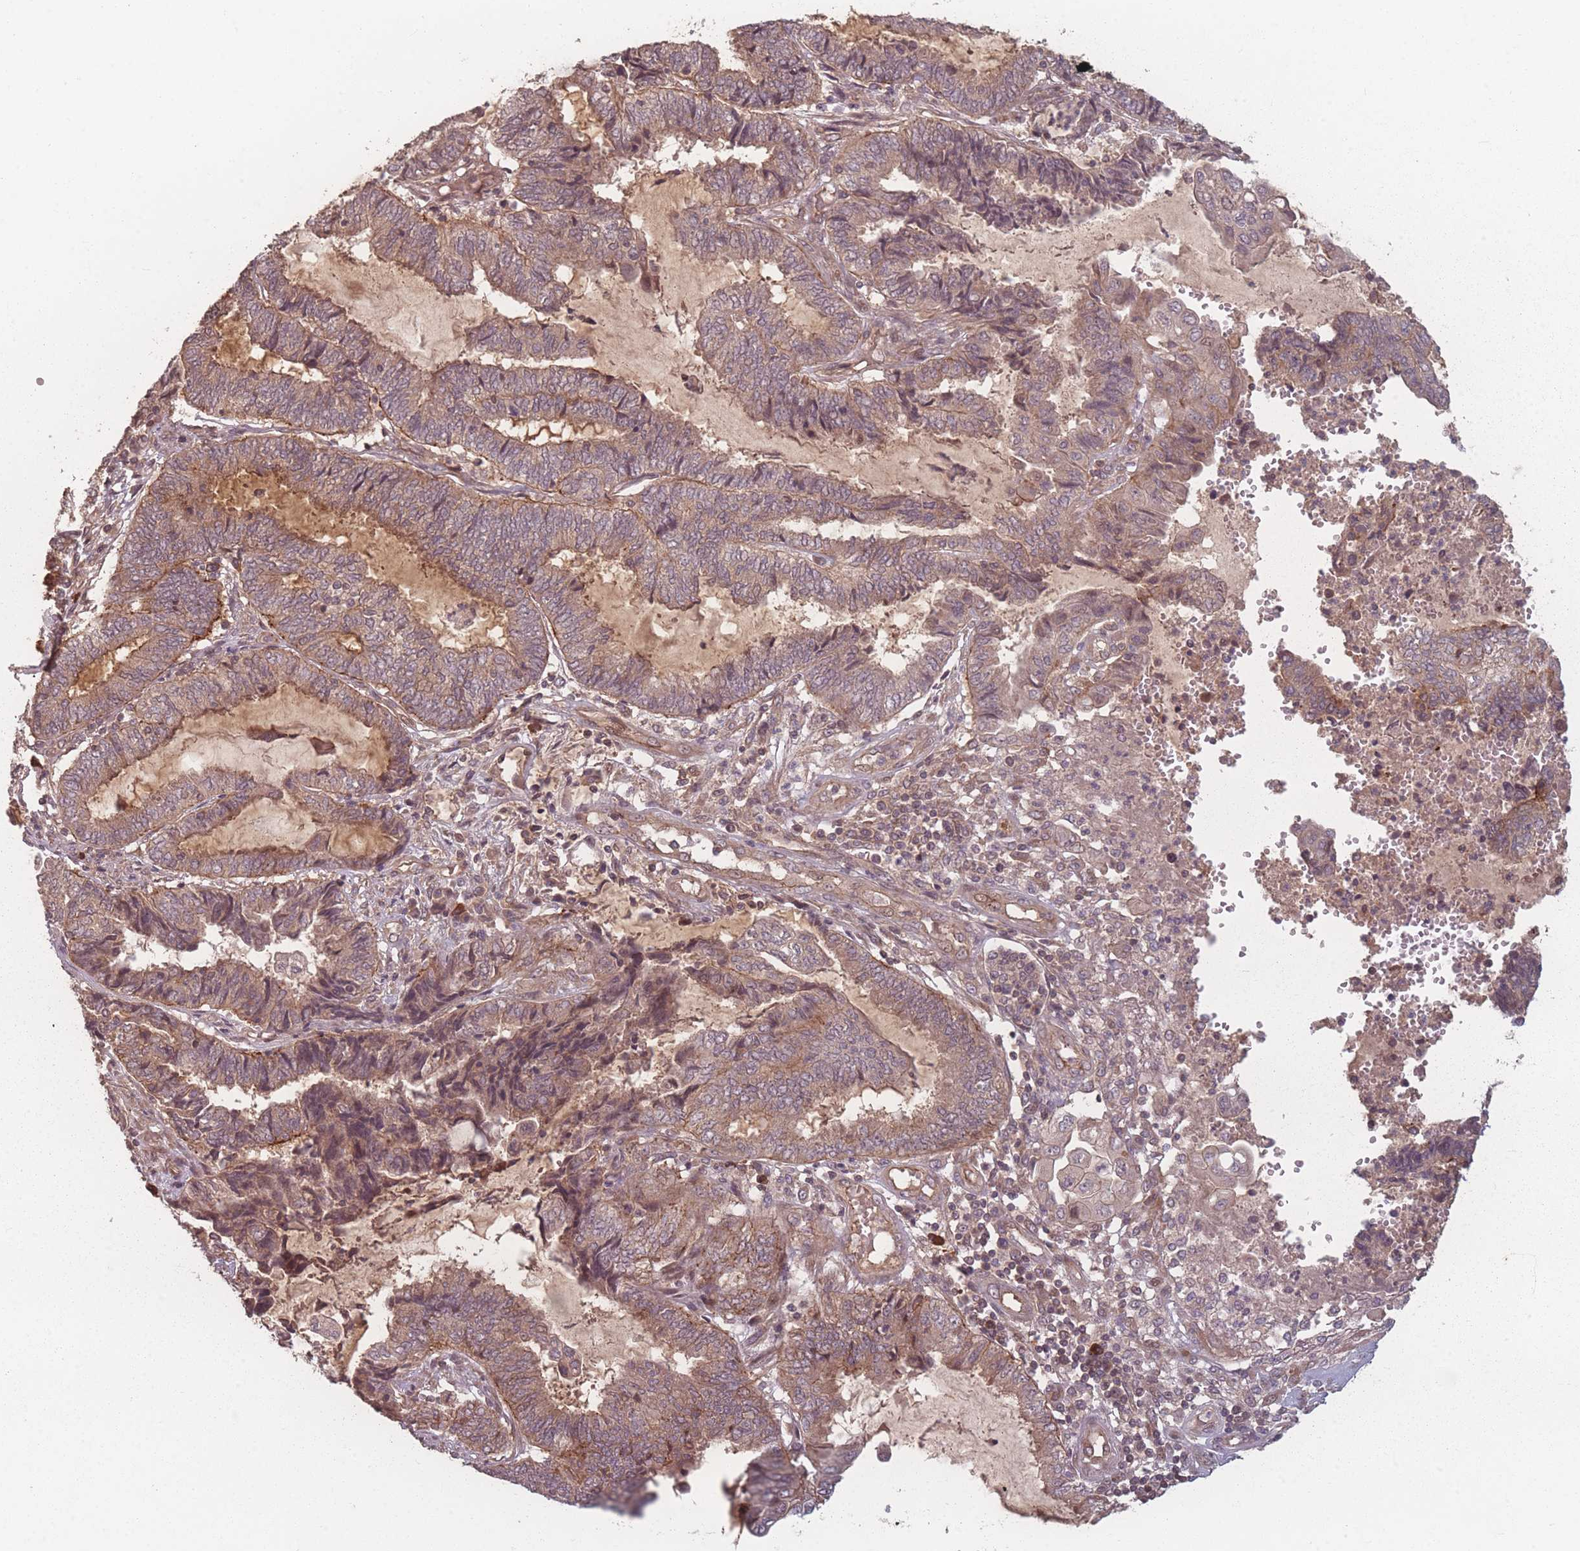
{"staining": {"intensity": "moderate", "quantity": "25%-75%", "location": "cytoplasmic/membranous"}, "tissue": "endometrial cancer", "cell_type": "Tumor cells", "image_type": "cancer", "snomed": [{"axis": "morphology", "description": "Adenocarcinoma, NOS"}, {"axis": "topography", "description": "Uterus"}, {"axis": "topography", "description": "Endometrium"}], "caption": "A high-resolution micrograph shows immunohistochemistry (IHC) staining of endometrial cancer, which shows moderate cytoplasmic/membranous staining in approximately 25%-75% of tumor cells. (DAB (3,3'-diaminobenzidine) = brown stain, brightfield microscopy at high magnification).", "gene": "HAGH", "patient": {"sex": "female", "age": 70}}